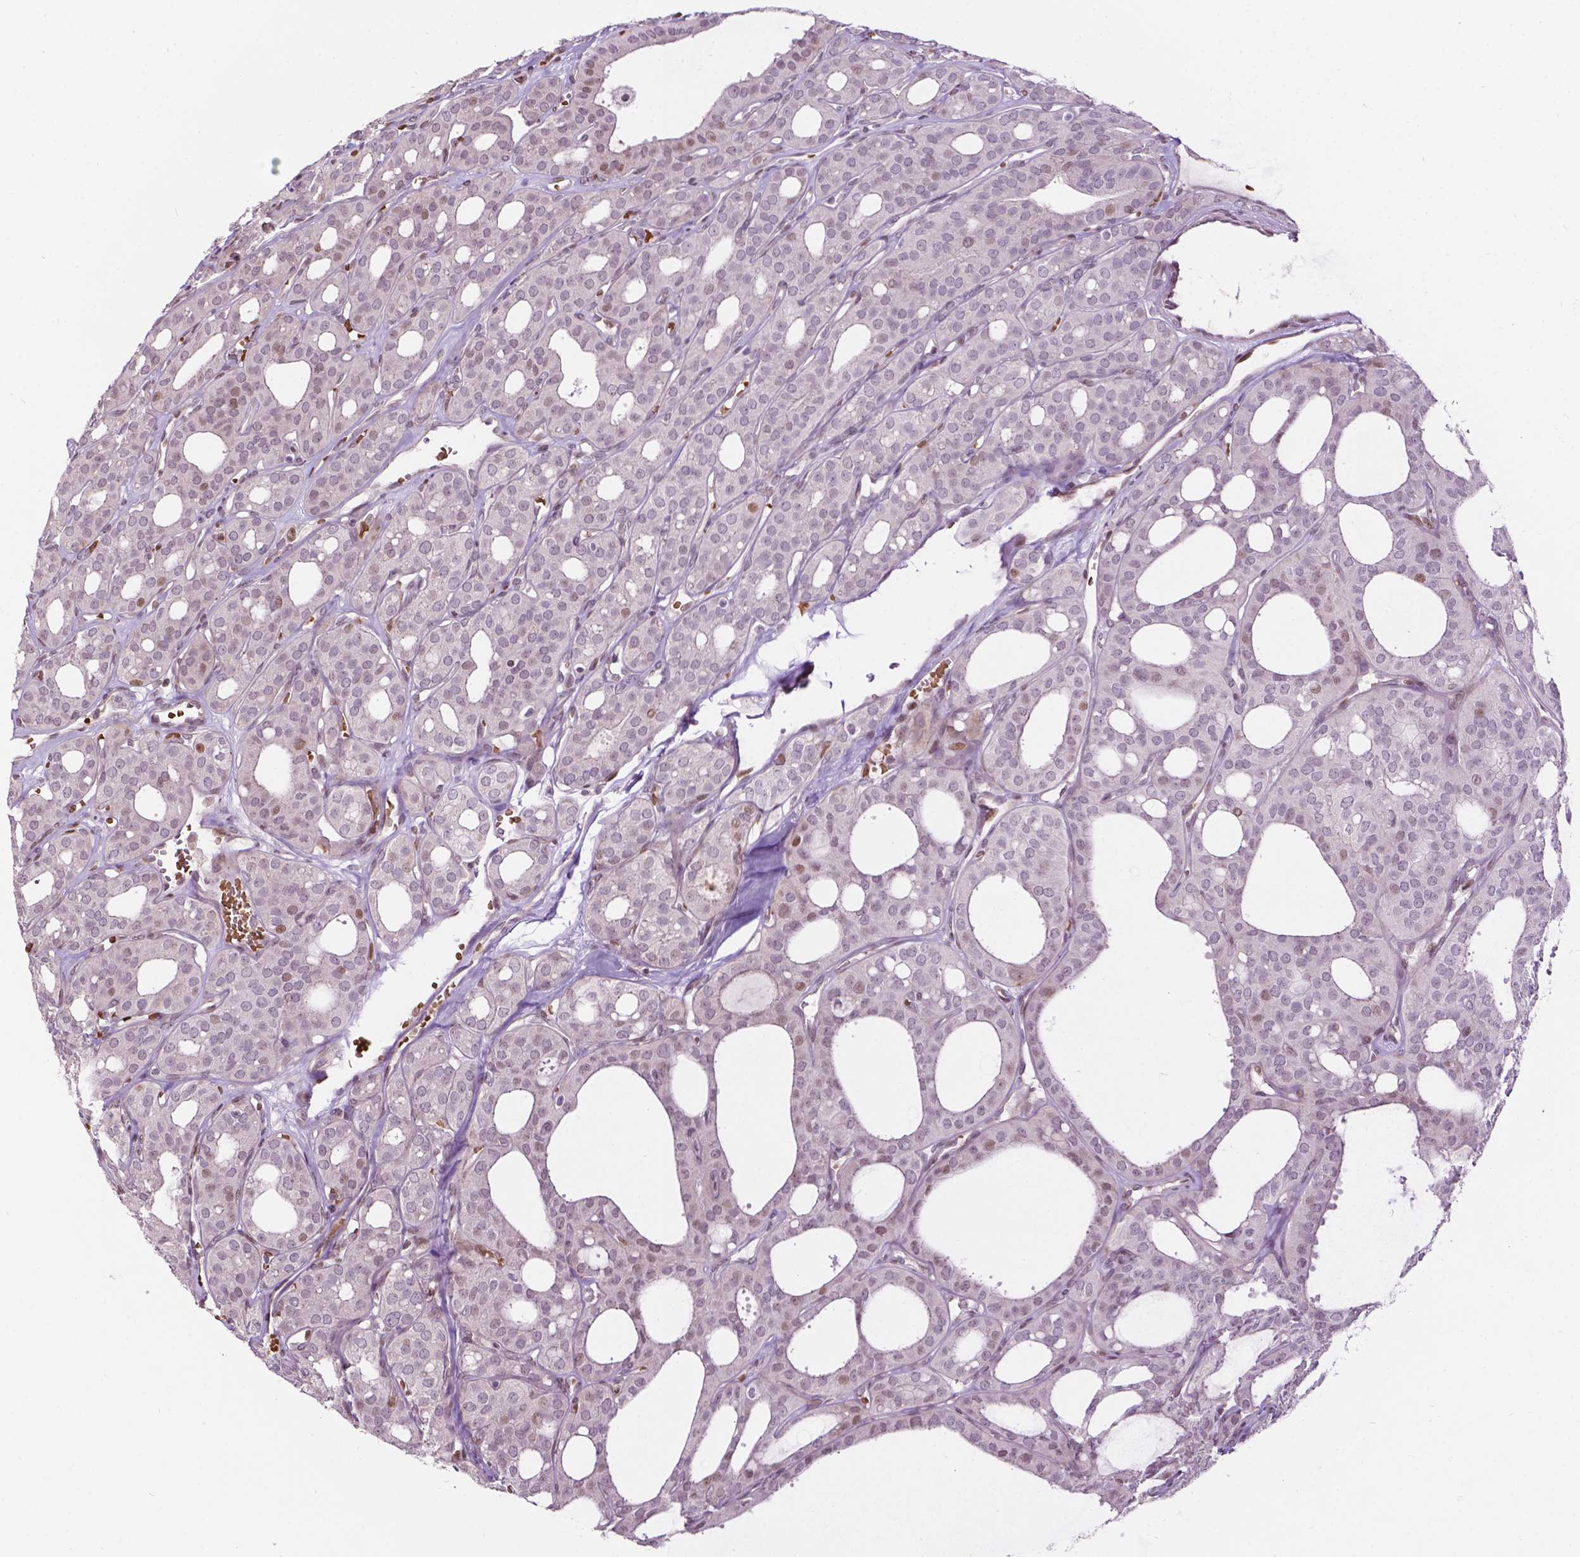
{"staining": {"intensity": "weak", "quantity": "<25%", "location": "nuclear"}, "tissue": "thyroid cancer", "cell_type": "Tumor cells", "image_type": "cancer", "snomed": [{"axis": "morphology", "description": "Follicular adenoma carcinoma, NOS"}, {"axis": "topography", "description": "Thyroid gland"}], "caption": "Tumor cells show no significant protein positivity in thyroid cancer.", "gene": "PTPN18", "patient": {"sex": "male", "age": 75}}